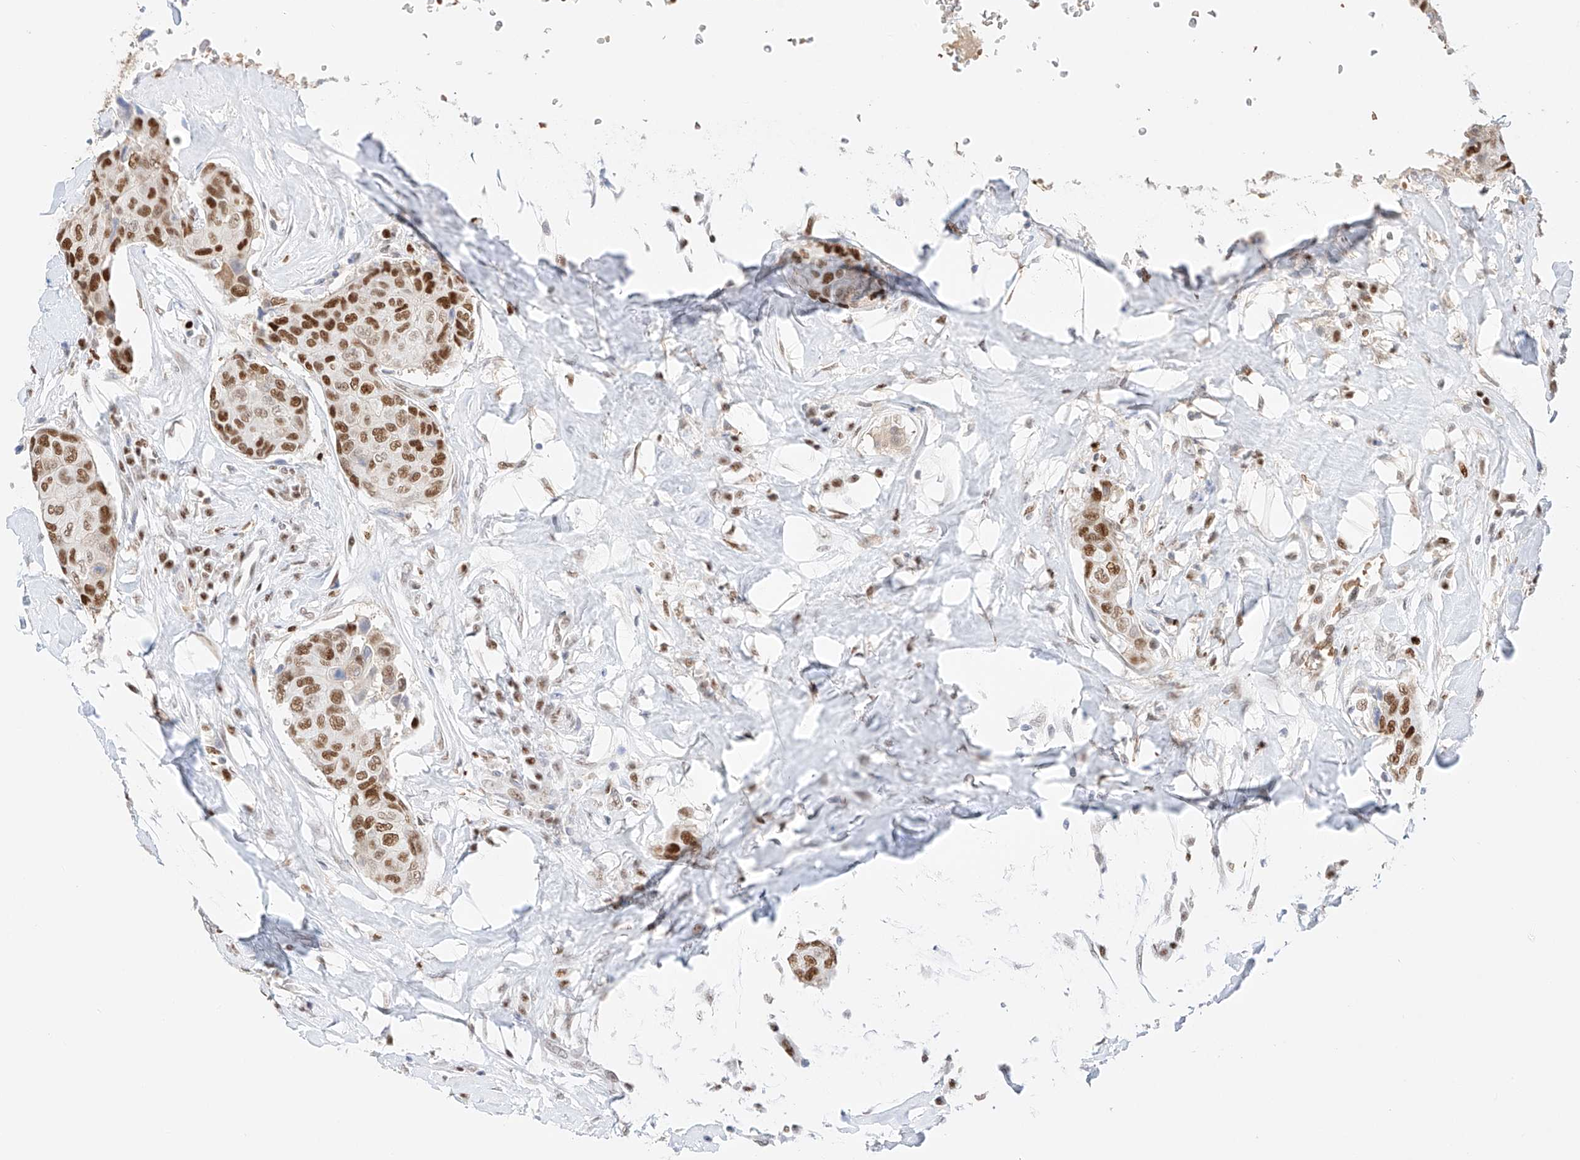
{"staining": {"intensity": "moderate", "quantity": ">75%", "location": "nuclear"}, "tissue": "breast cancer", "cell_type": "Tumor cells", "image_type": "cancer", "snomed": [{"axis": "morphology", "description": "Duct carcinoma"}, {"axis": "topography", "description": "Breast"}], "caption": "This histopathology image displays IHC staining of human invasive ductal carcinoma (breast), with medium moderate nuclear positivity in about >75% of tumor cells.", "gene": "APIP", "patient": {"sex": "female", "age": 80}}